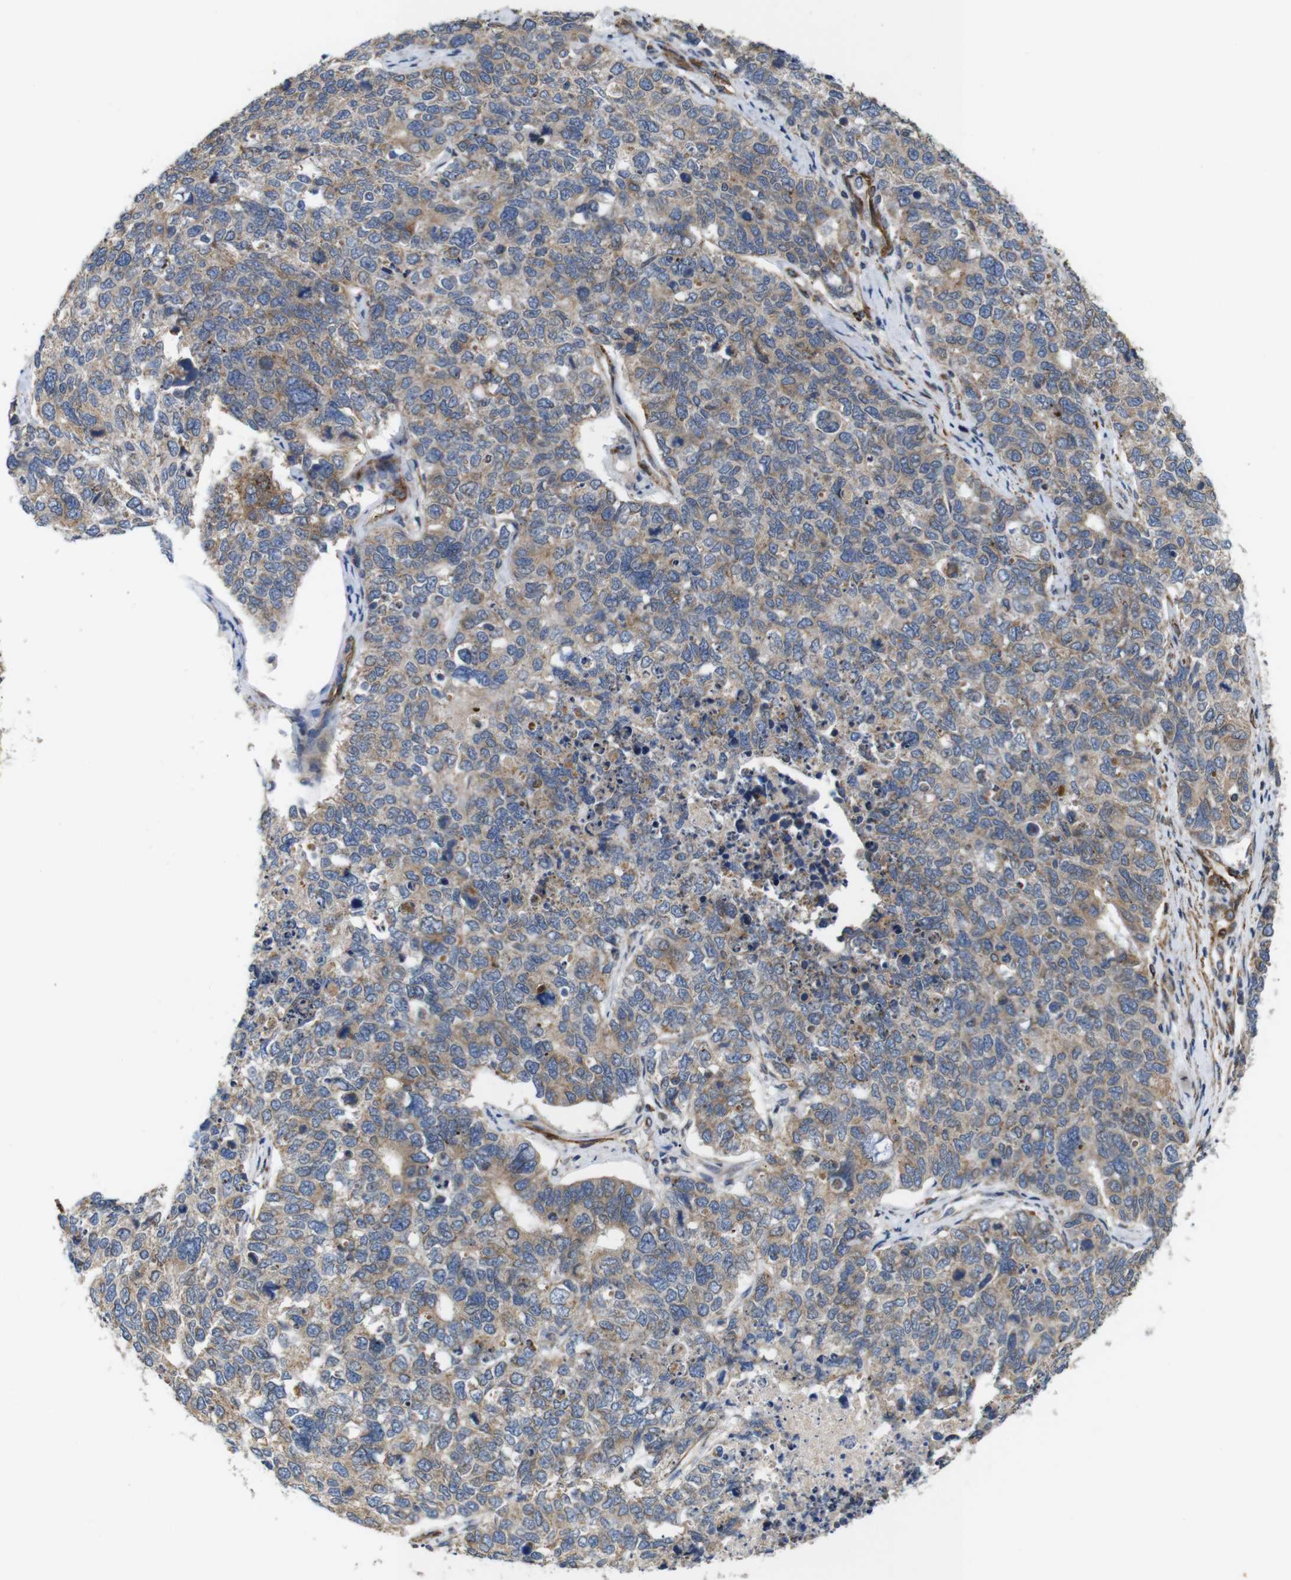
{"staining": {"intensity": "weak", "quantity": ">75%", "location": "cytoplasmic/membranous"}, "tissue": "cervical cancer", "cell_type": "Tumor cells", "image_type": "cancer", "snomed": [{"axis": "morphology", "description": "Squamous cell carcinoma, NOS"}, {"axis": "topography", "description": "Cervix"}], "caption": "Brown immunohistochemical staining in cervical cancer exhibits weak cytoplasmic/membranous expression in approximately >75% of tumor cells.", "gene": "GGT7", "patient": {"sex": "female", "age": 63}}